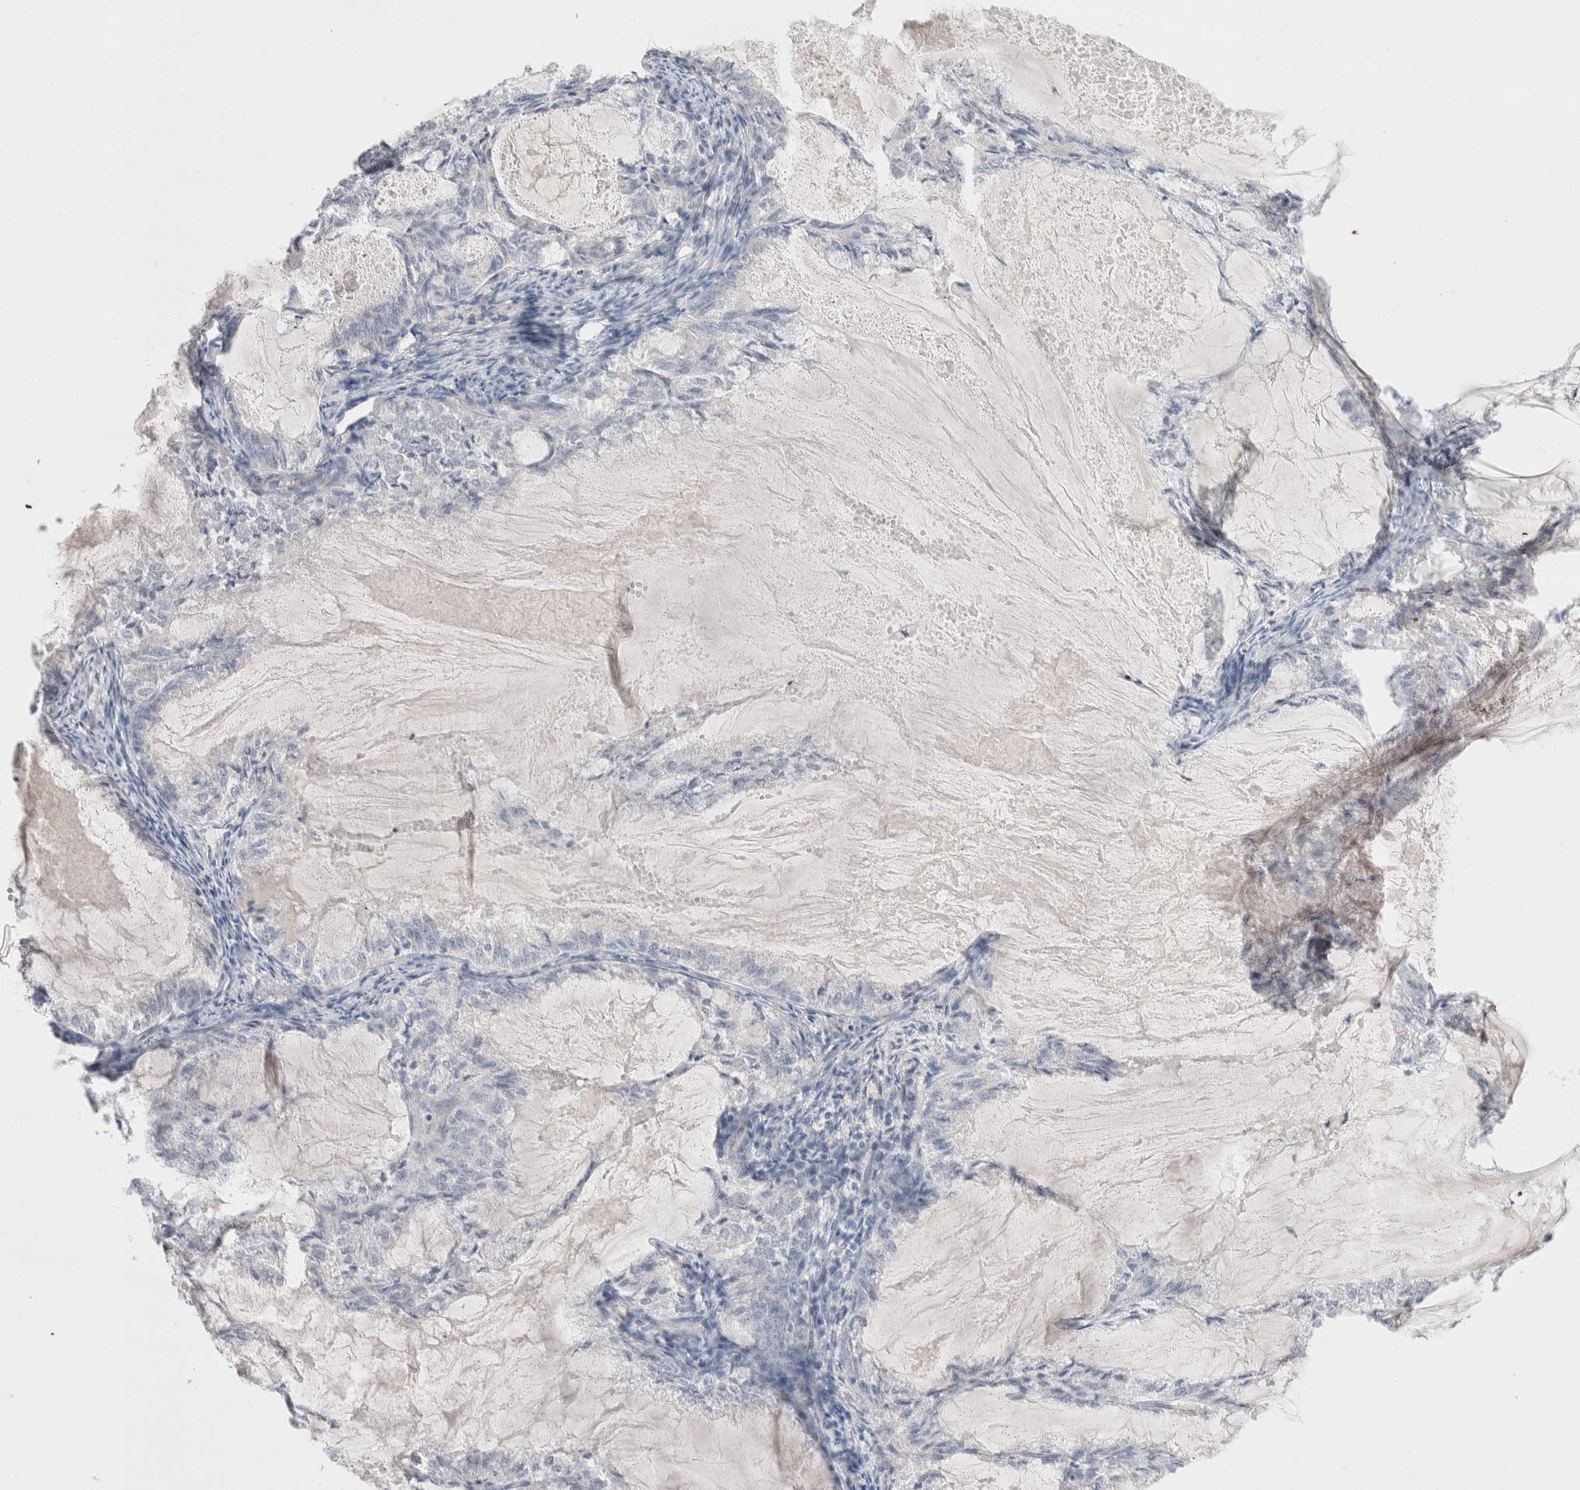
{"staining": {"intensity": "negative", "quantity": "none", "location": "none"}, "tissue": "endometrial cancer", "cell_type": "Tumor cells", "image_type": "cancer", "snomed": [{"axis": "morphology", "description": "Adenocarcinoma, NOS"}, {"axis": "topography", "description": "Endometrium"}], "caption": "IHC photomicrograph of human endometrial cancer stained for a protein (brown), which displays no expression in tumor cells.", "gene": "BICD2", "patient": {"sex": "female", "age": 86}}